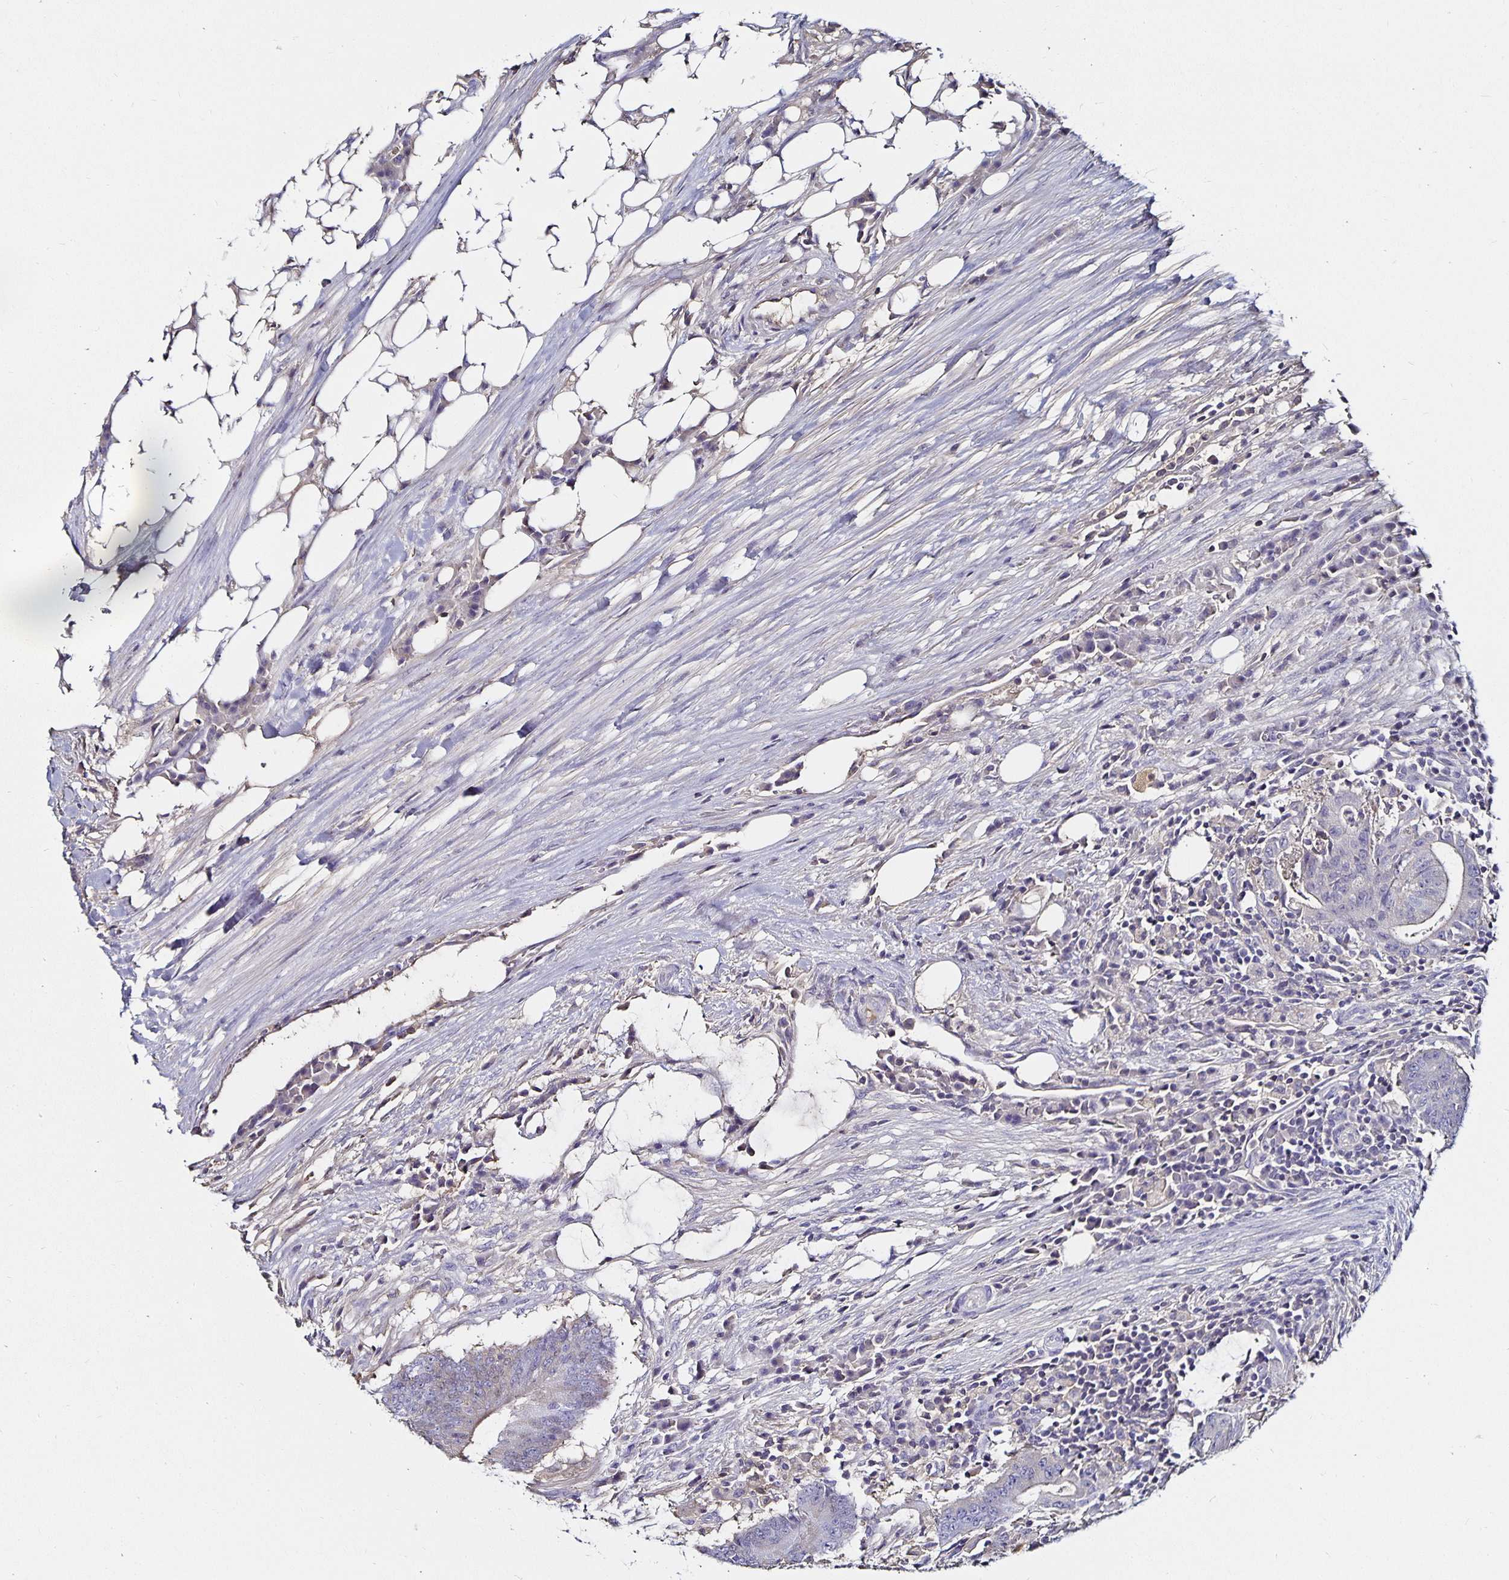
{"staining": {"intensity": "negative", "quantity": "none", "location": "none"}, "tissue": "colorectal cancer", "cell_type": "Tumor cells", "image_type": "cancer", "snomed": [{"axis": "morphology", "description": "Adenocarcinoma, NOS"}, {"axis": "topography", "description": "Colon"}], "caption": "Micrograph shows no protein staining in tumor cells of colorectal adenocarcinoma tissue.", "gene": "TTR", "patient": {"sex": "female", "age": 43}}